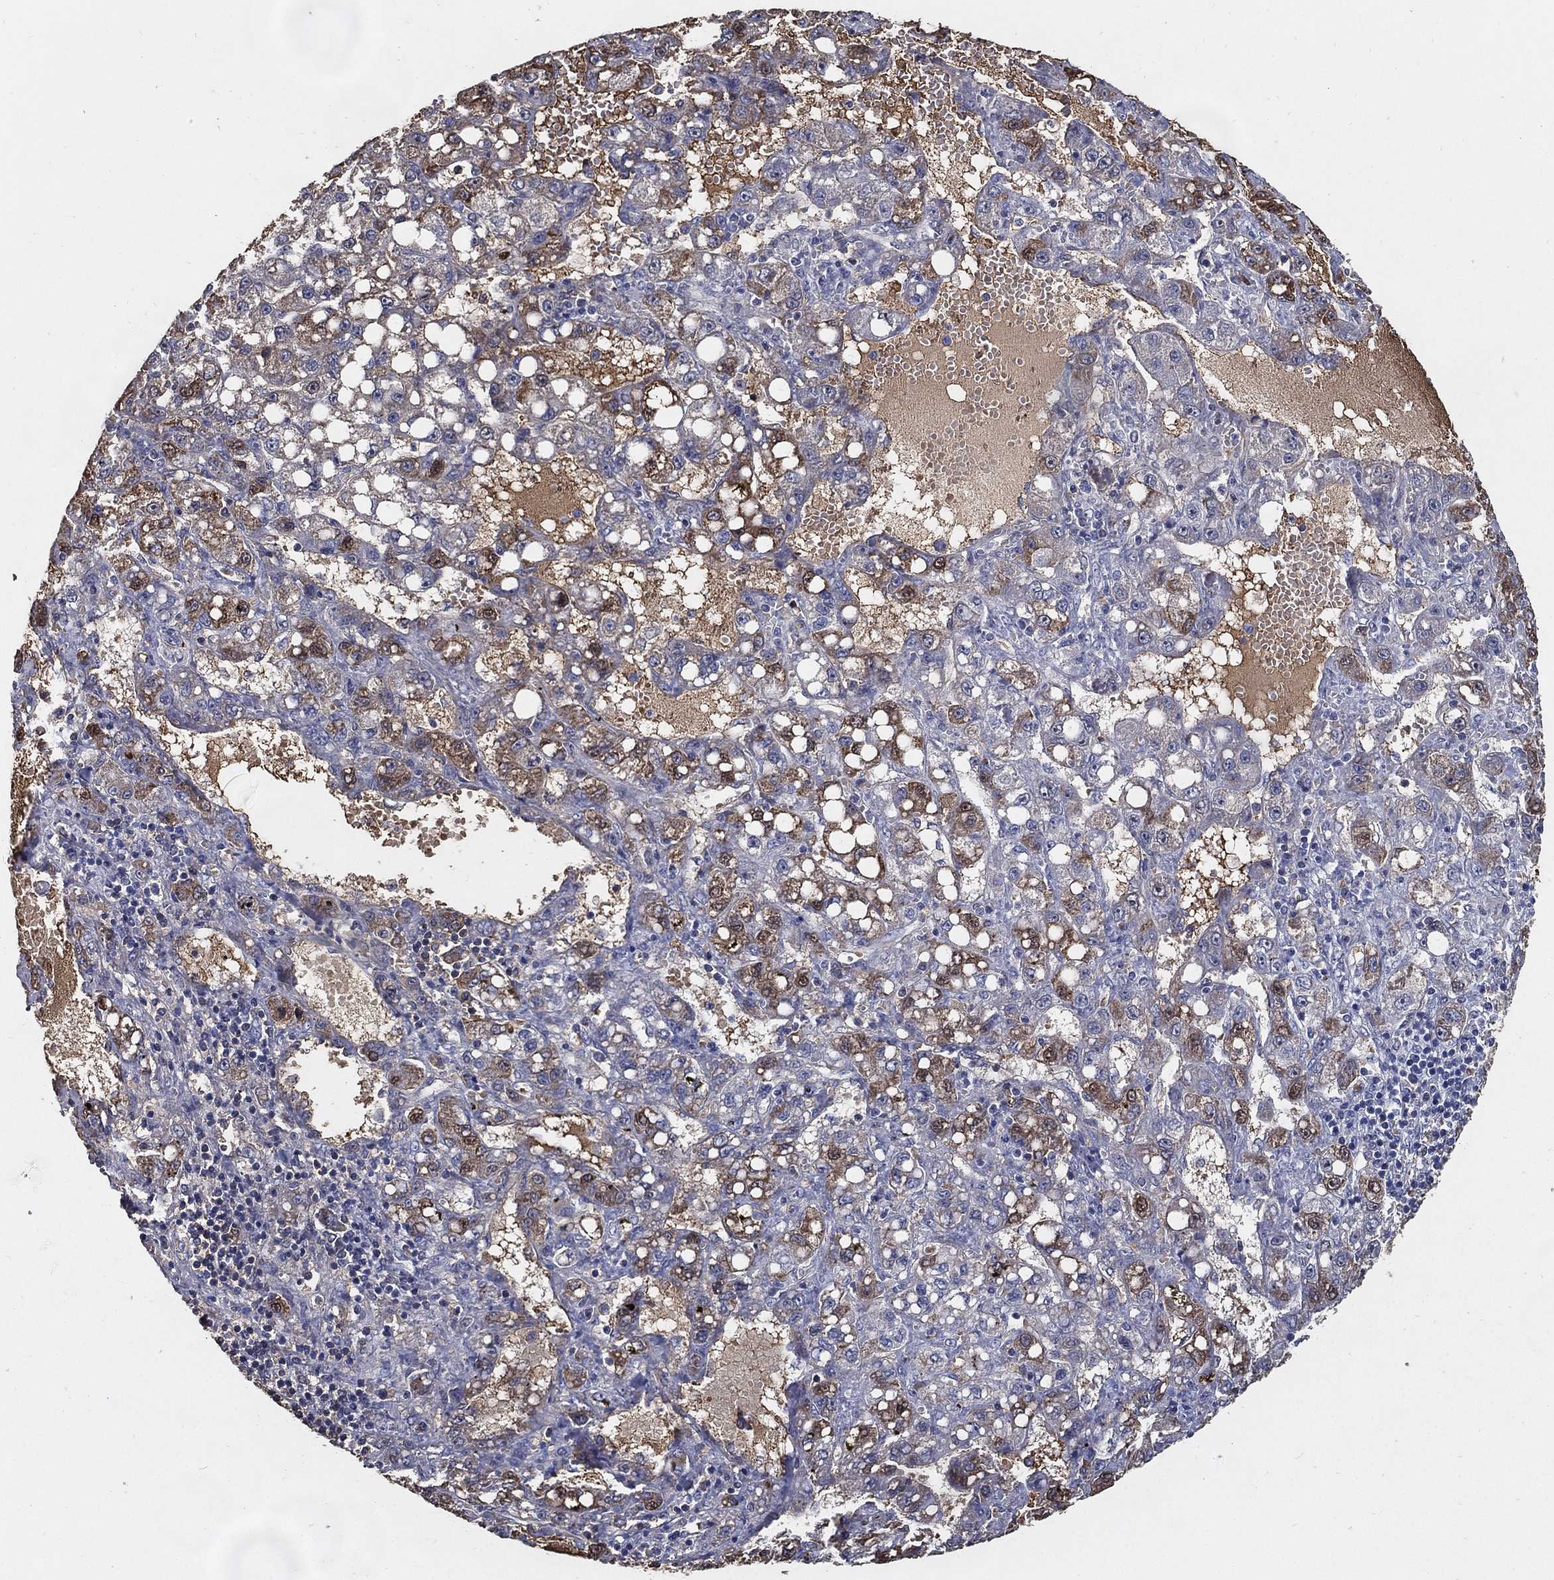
{"staining": {"intensity": "moderate", "quantity": "<25%", "location": "cytoplasmic/membranous"}, "tissue": "liver cancer", "cell_type": "Tumor cells", "image_type": "cancer", "snomed": [{"axis": "morphology", "description": "Carcinoma, Hepatocellular, NOS"}, {"axis": "topography", "description": "Liver"}], "caption": "Approximately <25% of tumor cells in human liver hepatocellular carcinoma demonstrate moderate cytoplasmic/membranous protein staining as visualized by brown immunohistochemical staining.", "gene": "EFNA1", "patient": {"sex": "female", "age": 65}}